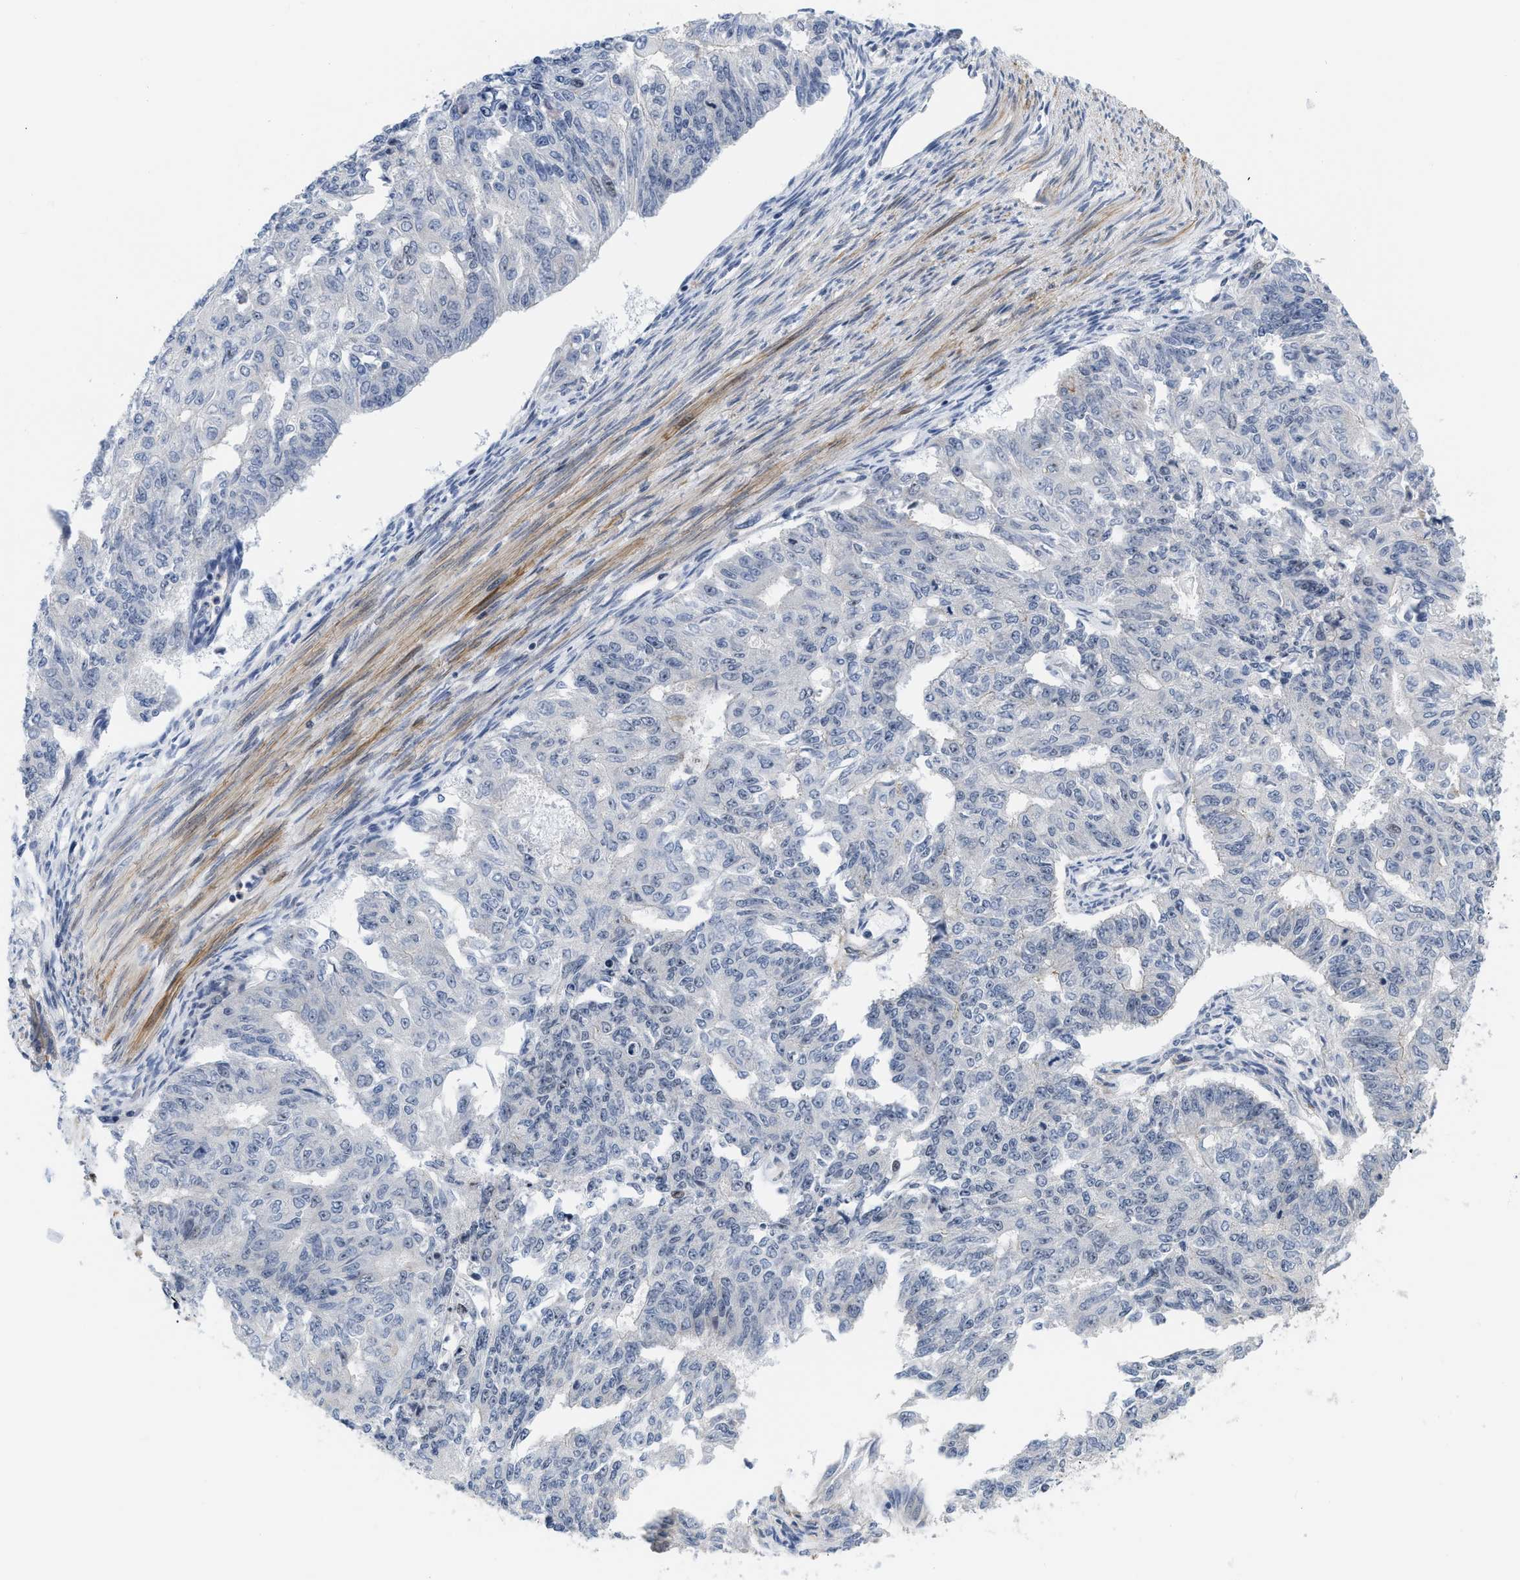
{"staining": {"intensity": "negative", "quantity": "none", "location": "none"}, "tissue": "endometrial cancer", "cell_type": "Tumor cells", "image_type": "cancer", "snomed": [{"axis": "morphology", "description": "Adenocarcinoma, NOS"}, {"axis": "topography", "description": "Endometrium"}], "caption": "Photomicrograph shows no protein expression in tumor cells of adenocarcinoma (endometrial) tissue.", "gene": "GPRASP2", "patient": {"sex": "female", "age": 32}}